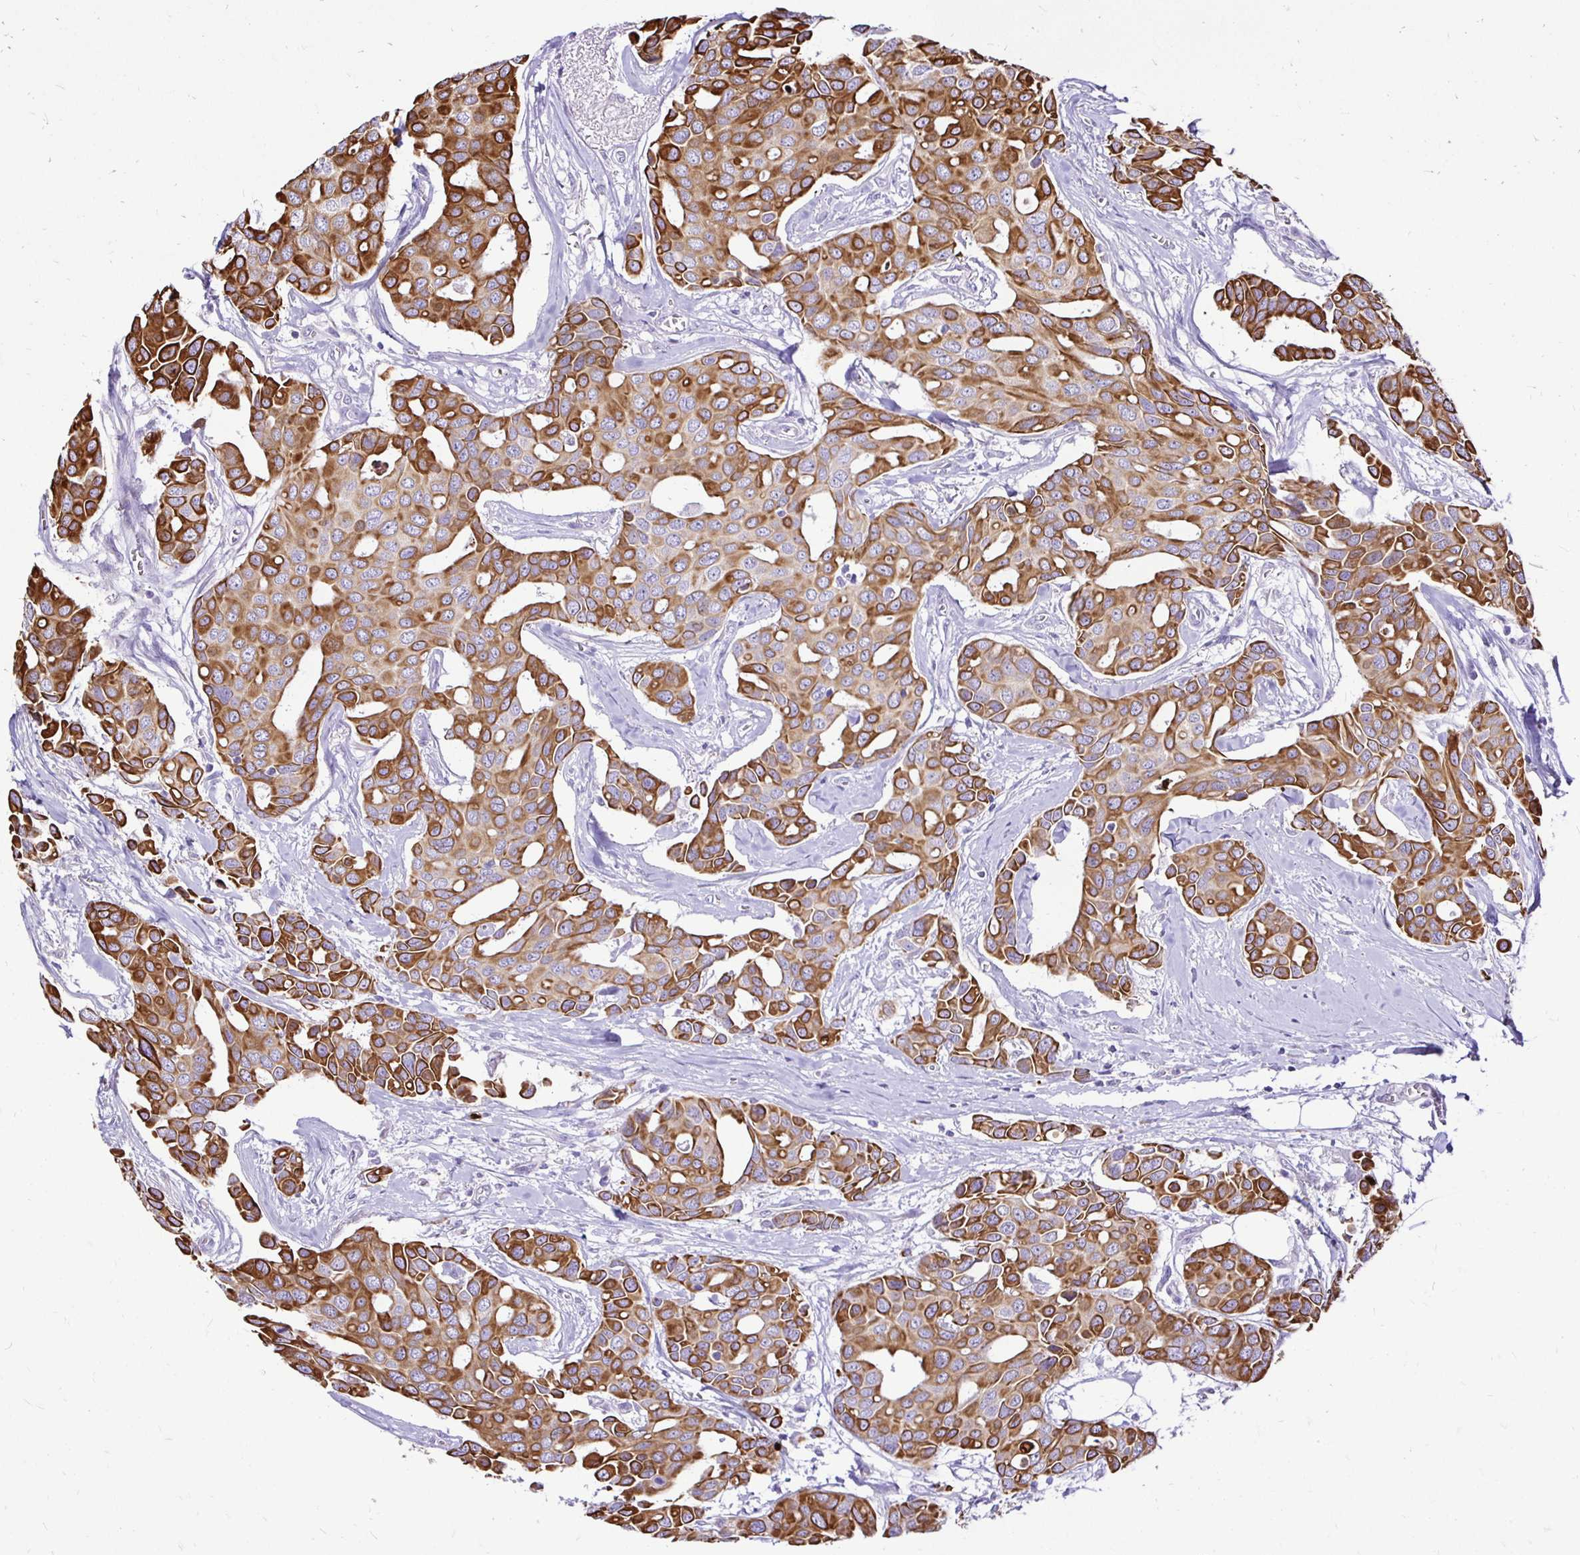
{"staining": {"intensity": "strong", "quantity": ">75%", "location": "cytoplasmic/membranous"}, "tissue": "breast cancer", "cell_type": "Tumor cells", "image_type": "cancer", "snomed": [{"axis": "morphology", "description": "Duct carcinoma"}, {"axis": "topography", "description": "Breast"}], "caption": "There is high levels of strong cytoplasmic/membranous positivity in tumor cells of infiltrating ductal carcinoma (breast), as demonstrated by immunohistochemical staining (brown color).", "gene": "TAF1D", "patient": {"sex": "female", "age": 54}}